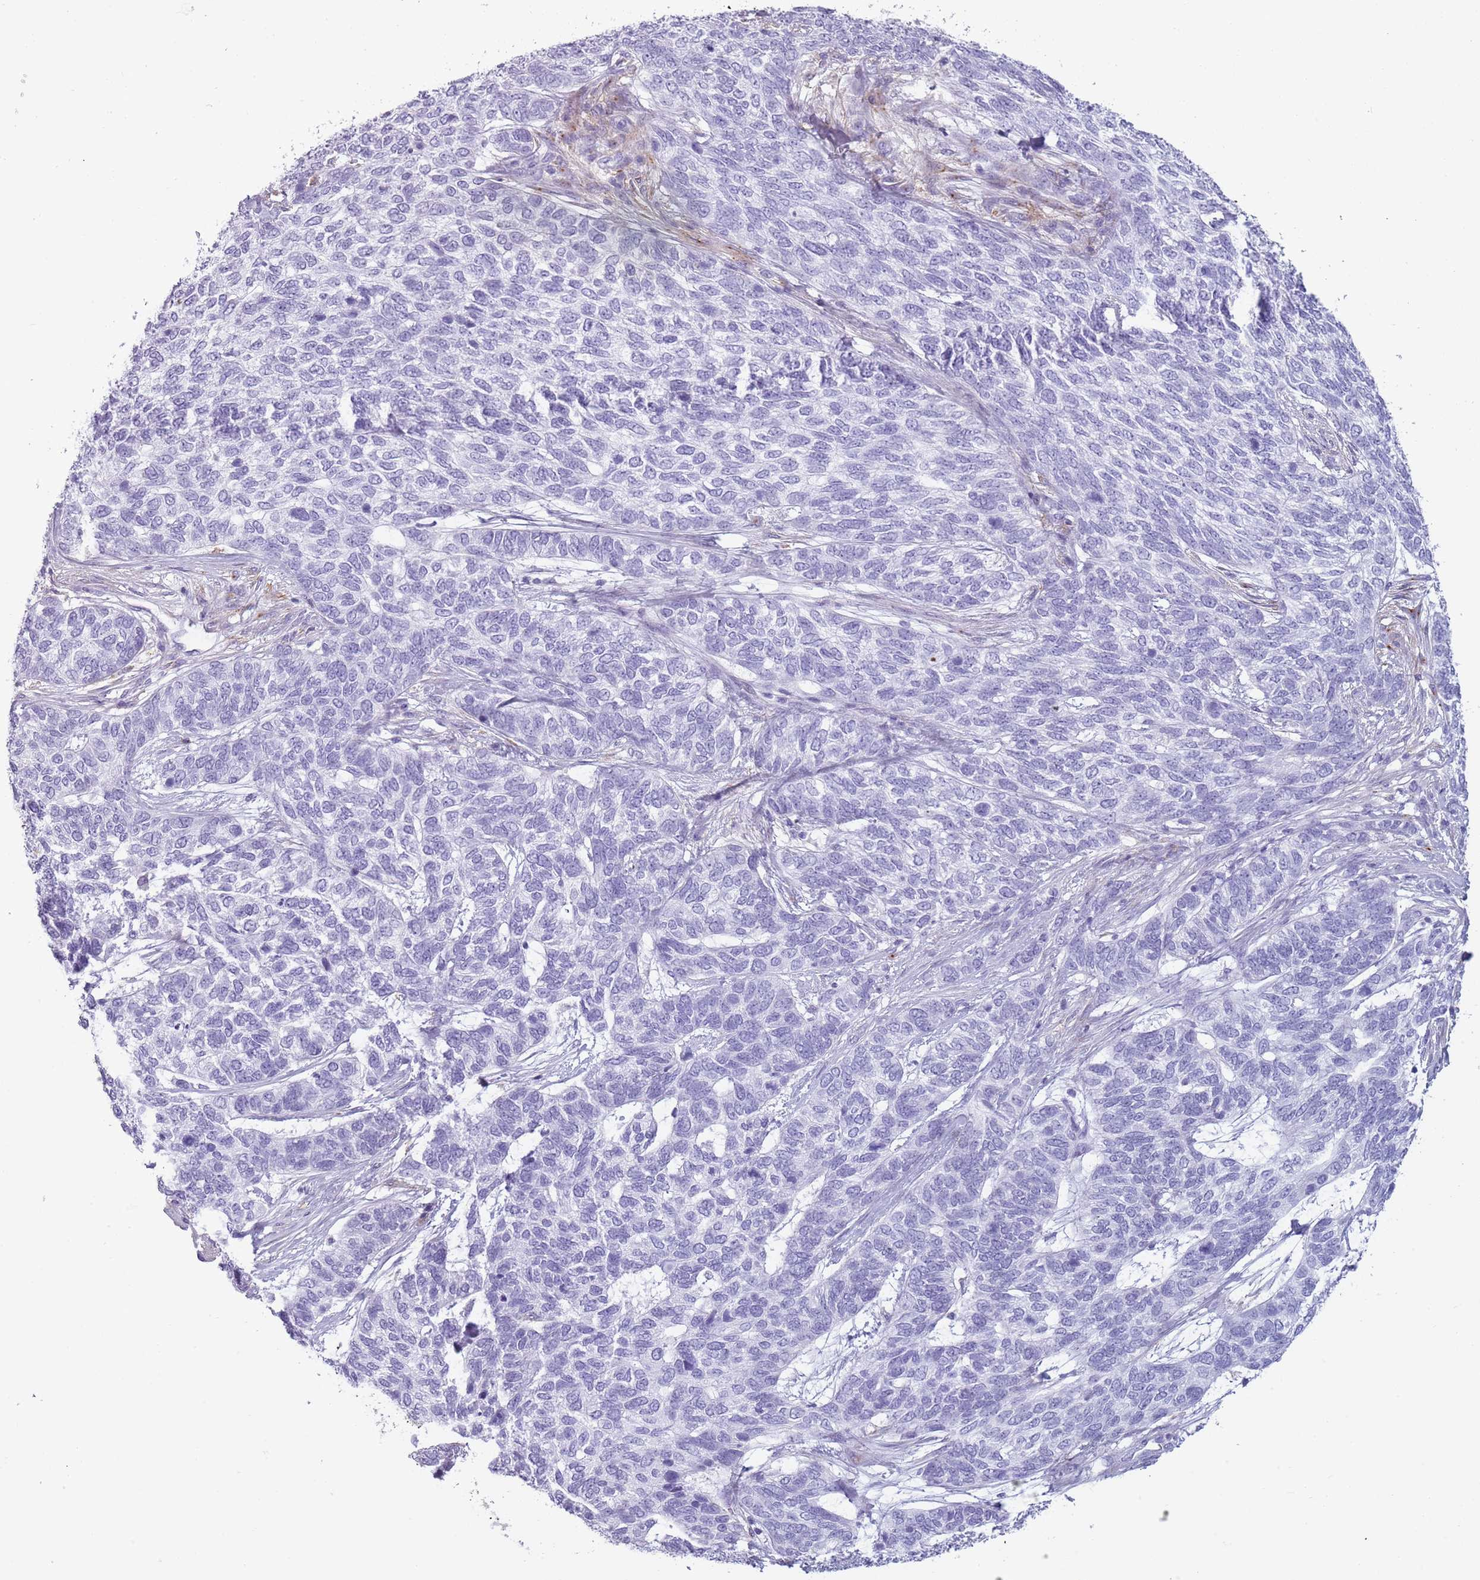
{"staining": {"intensity": "negative", "quantity": "none", "location": "none"}, "tissue": "skin cancer", "cell_type": "Tumor cells", "image_type": "cancer", "snomed": [{"axis": "morphology", "description": "Basal cell carcinoma"}, {"axis": "topography", "description": "Skin"}], "caption": "This is an IHC image of basal cell carcinoma (skin). There is no staining in tumor cells.", "gene": "COLEC12", "patient": {"sex": "female", "age": 65}}